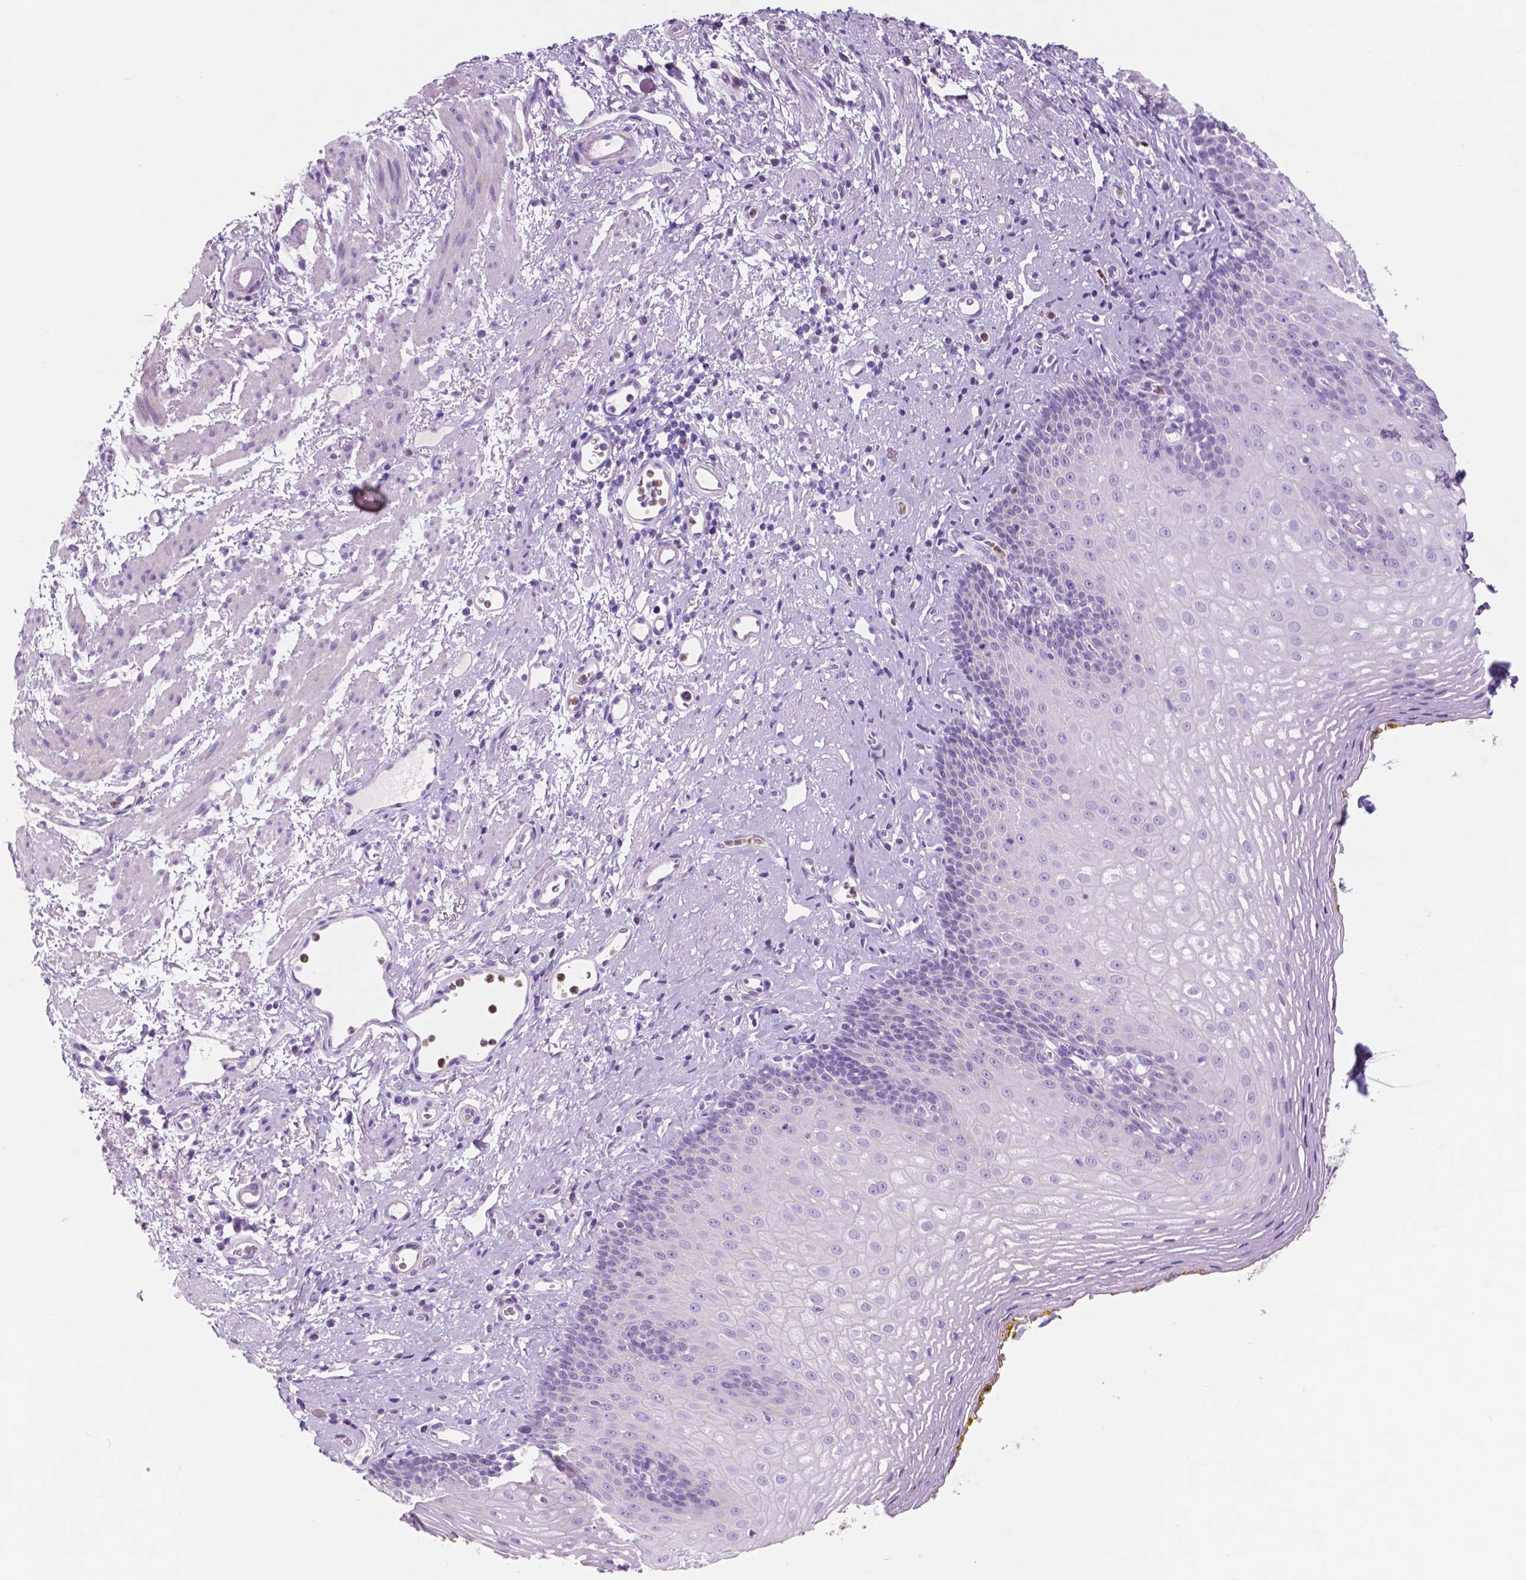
{"staining": {"intensity": "negative", "quantity": "none", "location": "none"}, "tissue": "esophagus", "cell_type": "Squamous epithelial cells", "image_type": "normal", "snomed": [{"axis": "morphology", "description": "Normal tissue, NOS"}, {"axis": "topography", "description": "Esophagus"}], "caption": "IHC micrograph of unremarkable human esophagus stained for a protein (brown), which exhibits no expression in squamous epithelial cells.", "gene": "CUZD1", "patient": {"sex": "female", "age": 68}}